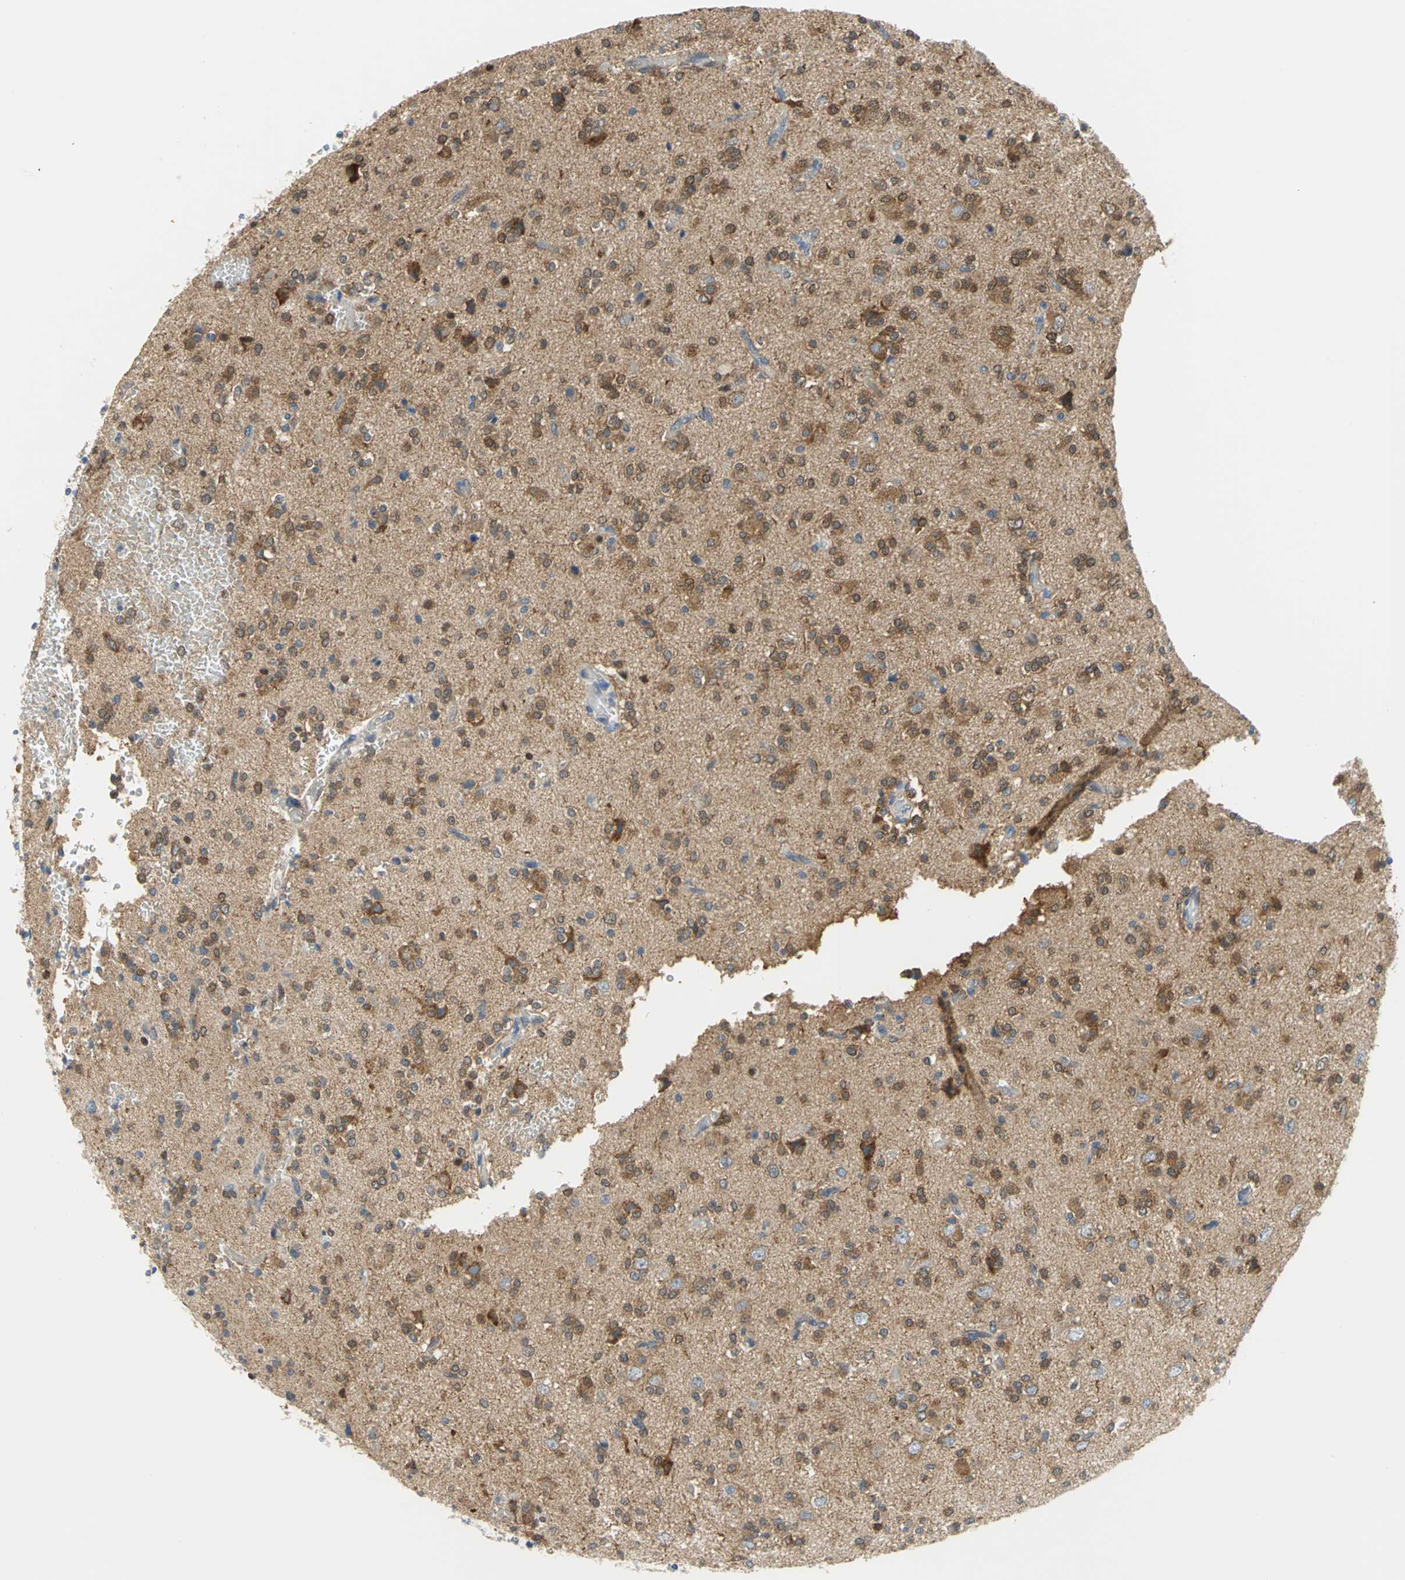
{"staining": {"intensity": "moderate", "quantity": ">75%", "location": "cytoplasmic/membranous"}, "tissue": "glioma", "cell_type": "Tumor cells", "image_type": "cancer", "snomed": [{"axis": "morphology", "description": "Glioma, malignant, High grade"}, {"axis": "topography", "description": "Brain"}], "caption": "Tumor cells display medium levels of moderate cytoplasmic/membranous positivity in approximately >75% of cells in human malignant glioma (high-grade).", "gene": "PGM3", "patient": {"sex": "male", "age": 47}}